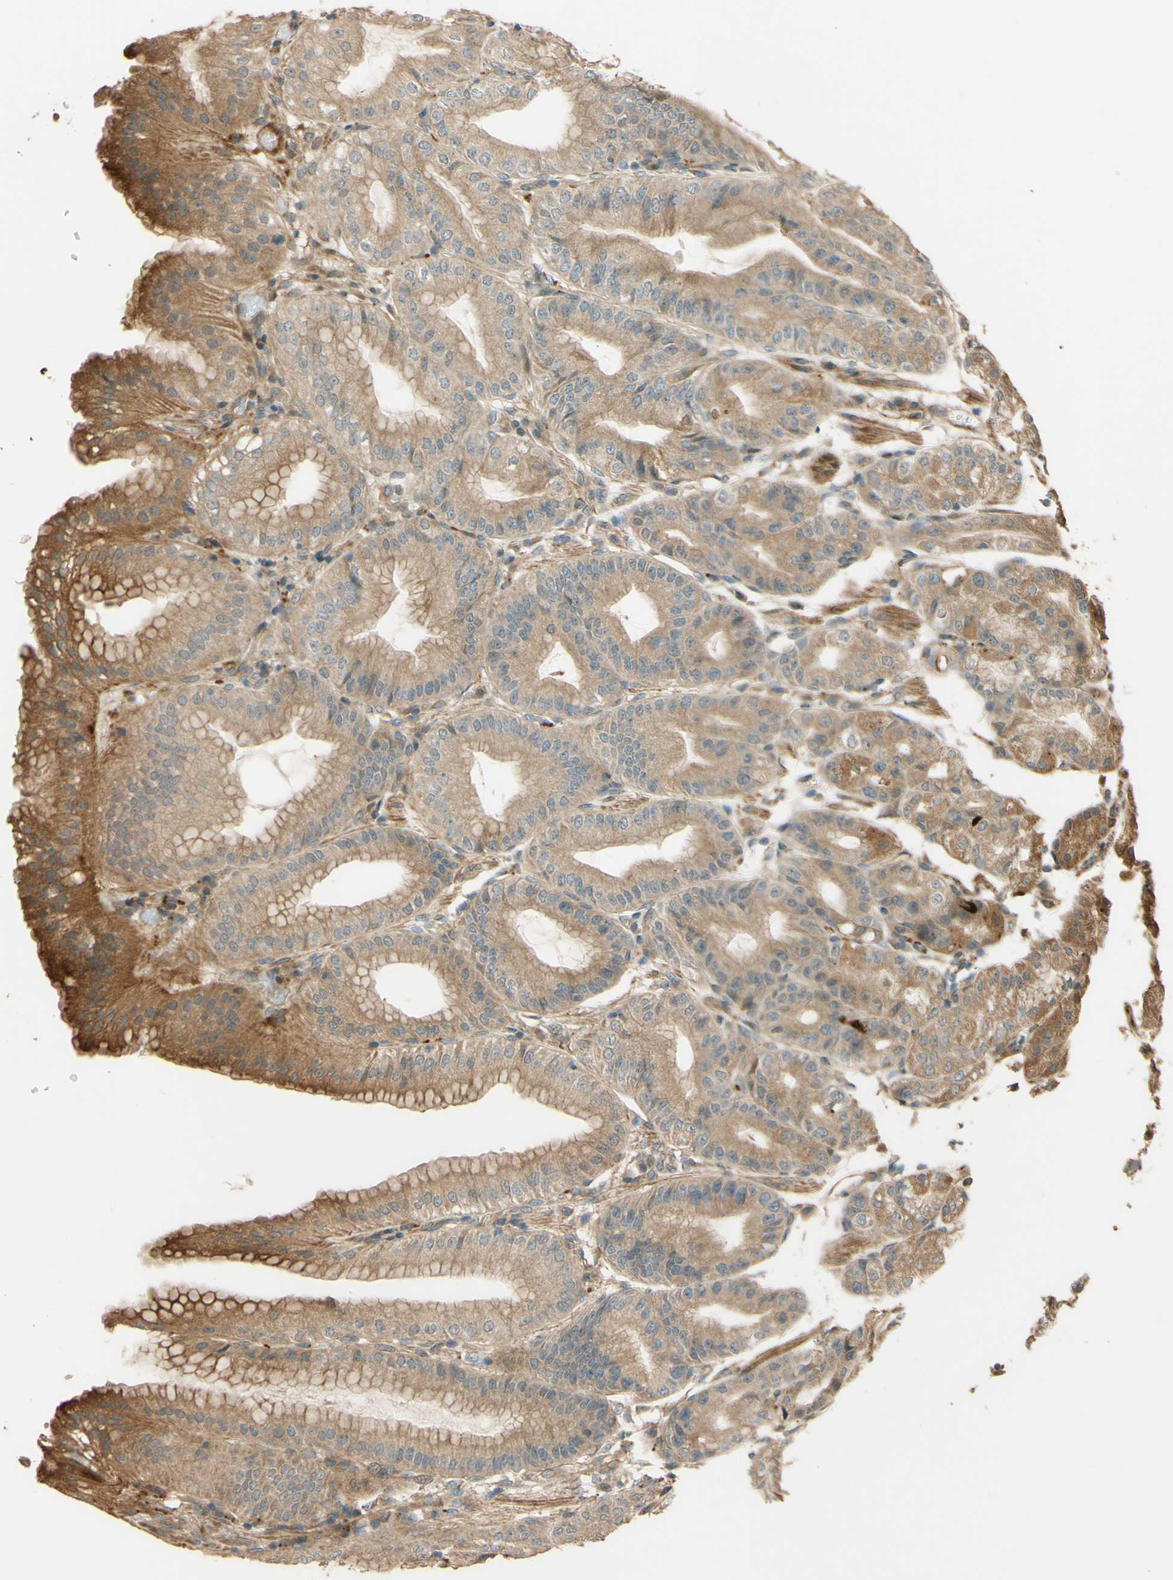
{"staining": {"intensity": "moderate", "quantity": ">75%", "location": "cytoplasmic/membranous"}, "tissue": "stomach", "cell_type": "Glandular cells", "image_type": "normal", "snomed": [{"axis": "morphology", "description": "Normal tissue, NOS"}, {"axis": "topography", "description": "Stomach, lower"}], "caption": "An image of human stomach stained for a protein reveals moderate cytoplasmic/membranous brown staining in glandular cells. Using DAB (brown) and hematoxylin (blue) stains, captured at high magnification using brightfield microscopy.", "gene": "RNF19A", "patient": {"sex": "male", "age": 71}}